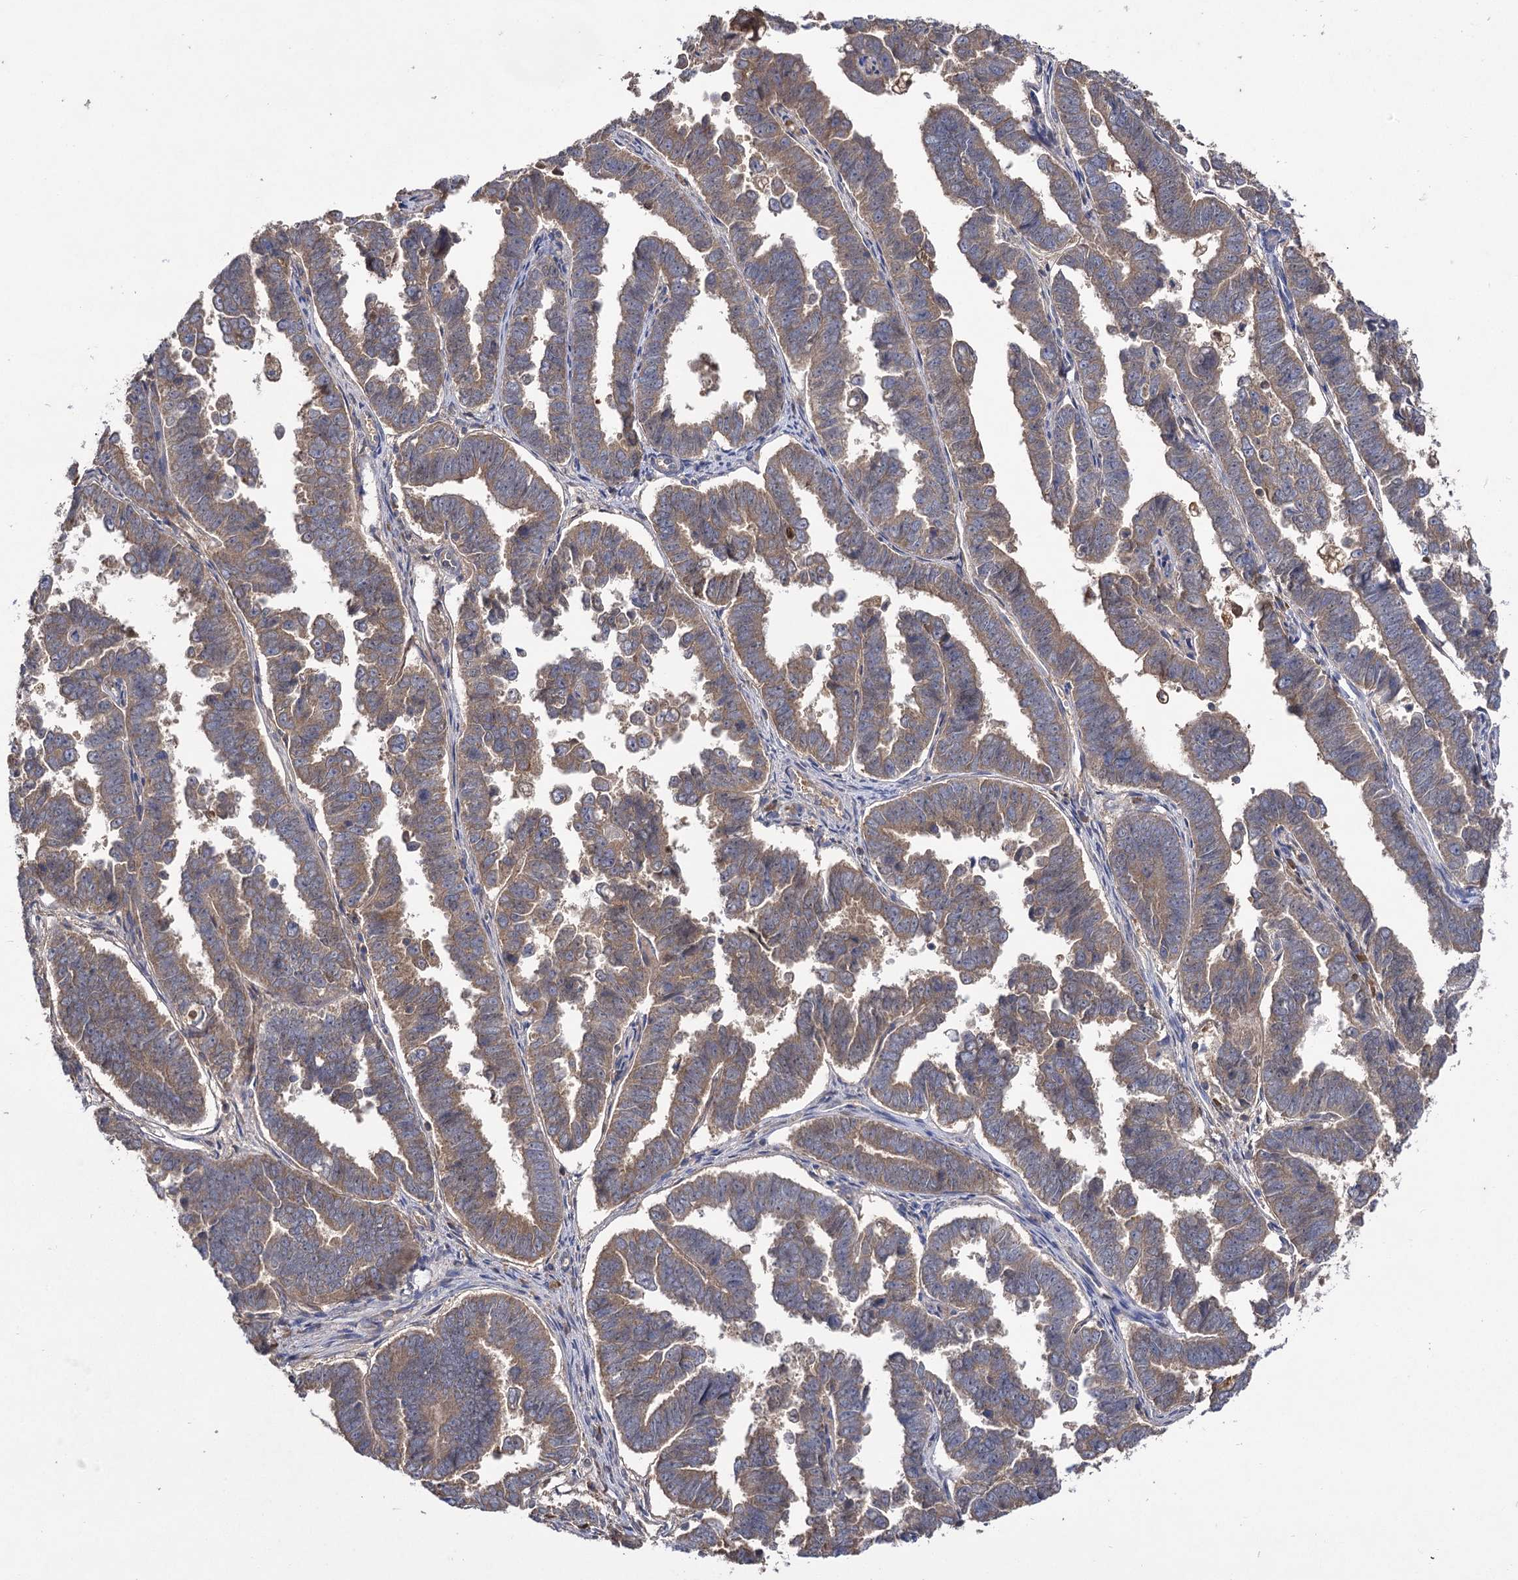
{"staining": {"intensity": "weak", "quantity": ">75%", "location": "cytoplasmic/membranous"}, "tissue": "endometrial cancer", "cell_type": "Tumor cells", "image_type": "cancer", "snomed": [{"axis": "morphology", "description": "Adenocarcinoma, NOS"}, {"axis": "topography", "description": "Endometrium"}], "caption": "A histopathology image of adenocarcinoma (endometrial) stained for a protein shows weak cytoplasmic/membranous brown staining in tumor cells. Ihc stains the protein of interest in brown and the nuclei are stained blue.", "gene": "USP50", "patient": {"sex": "female", "age": 75}}